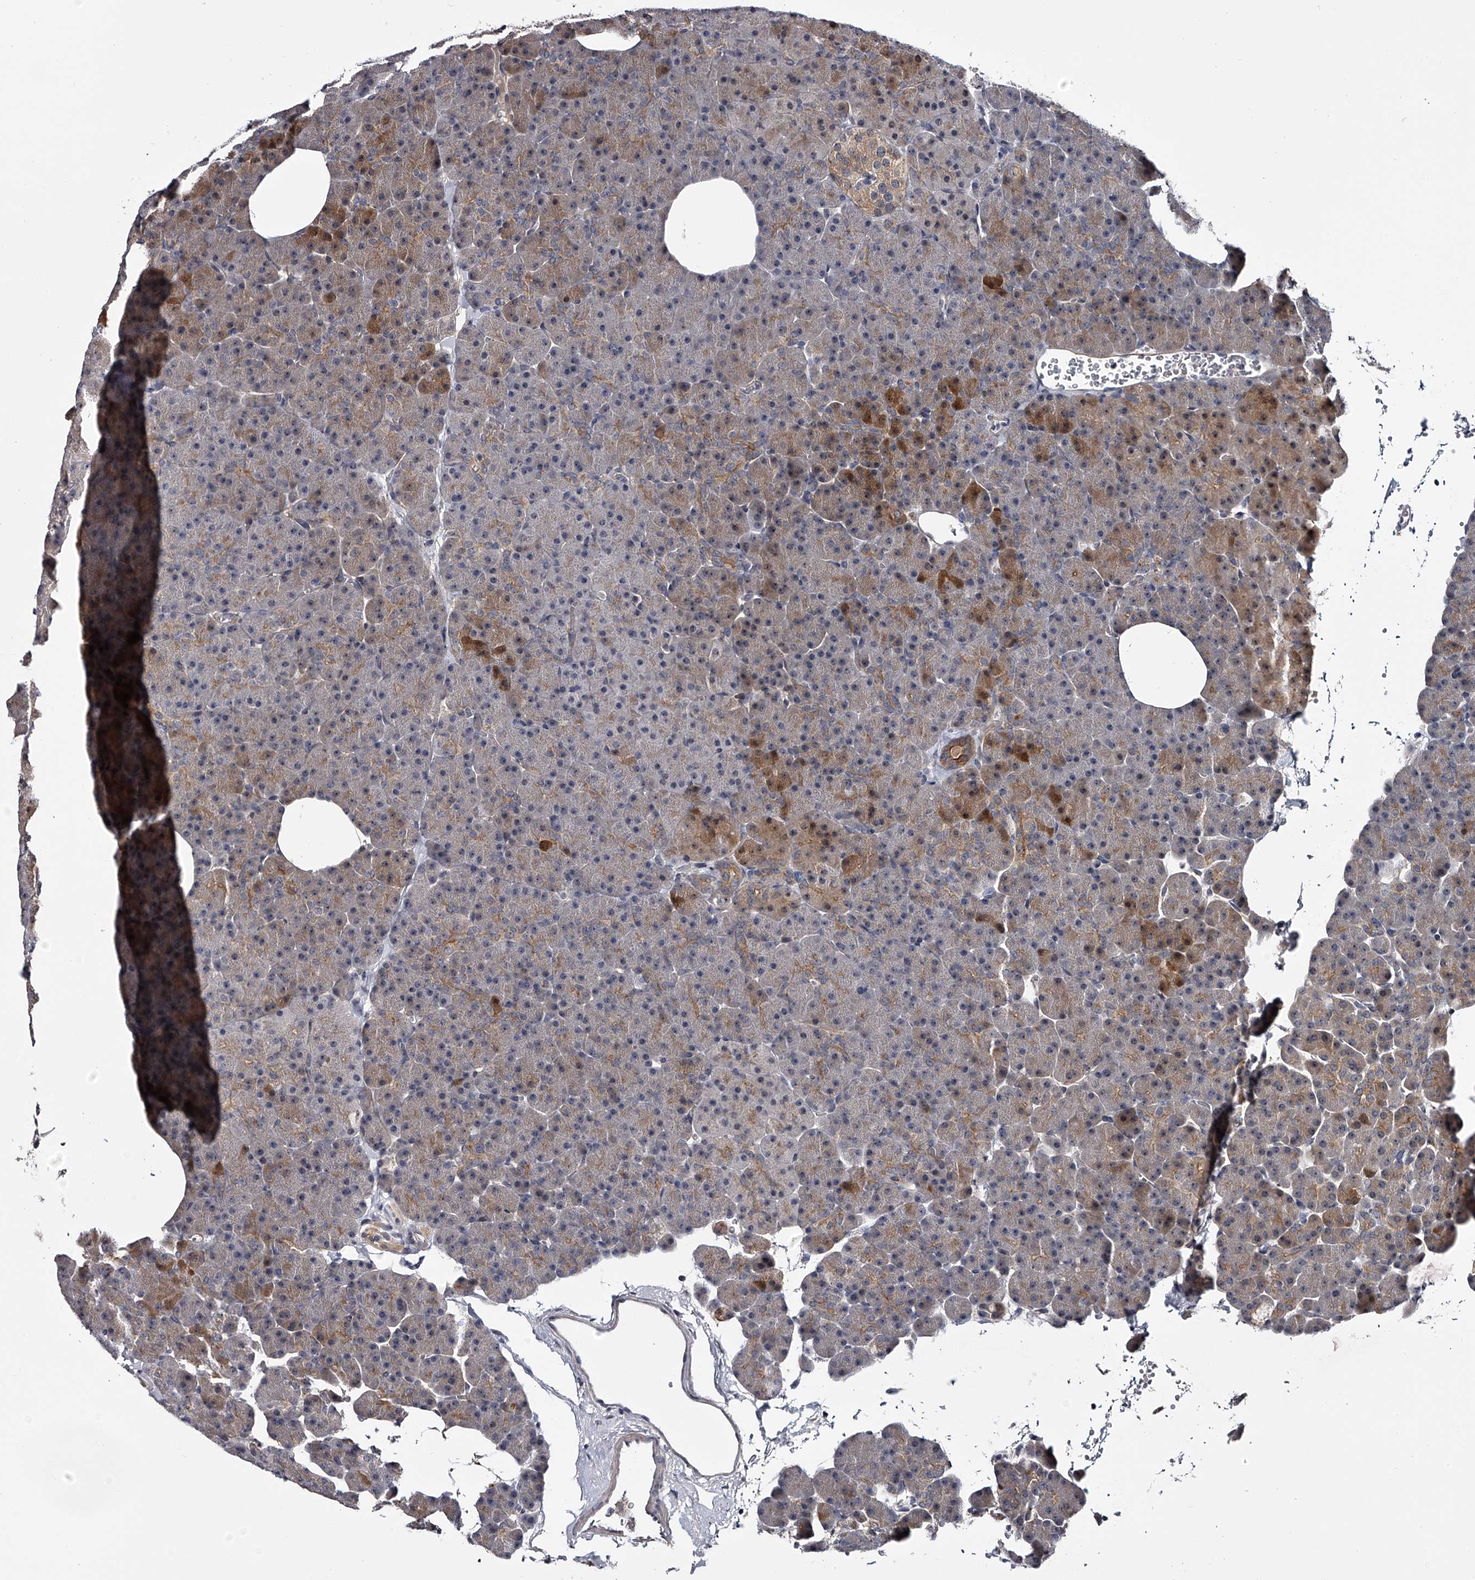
{"staining": {"intensity": "moderate", "quantity": "<25%", "location": "cytoplasmic/membranous"}, "tissue": "pancreas", "cell_type": "Exocrine glandular cells", "image_type": "normal", "snomed": [{"axis": "morphology", "description": "Normal tissue, NOS"}, {"axis": "morphology", "description": "Carcinoid, malignant, NOS"}, {"axis": "topography", "description": "Pancreas"}], "caption": "There is low levels of moderate cytoplasmic/membranous positivity in exocrine glandular cells of benign pancreas, as demonstrated by immunohistochemical staining (brown color).", "gene": "MDN1", "patient": {"sex": "female", "age": 35}}